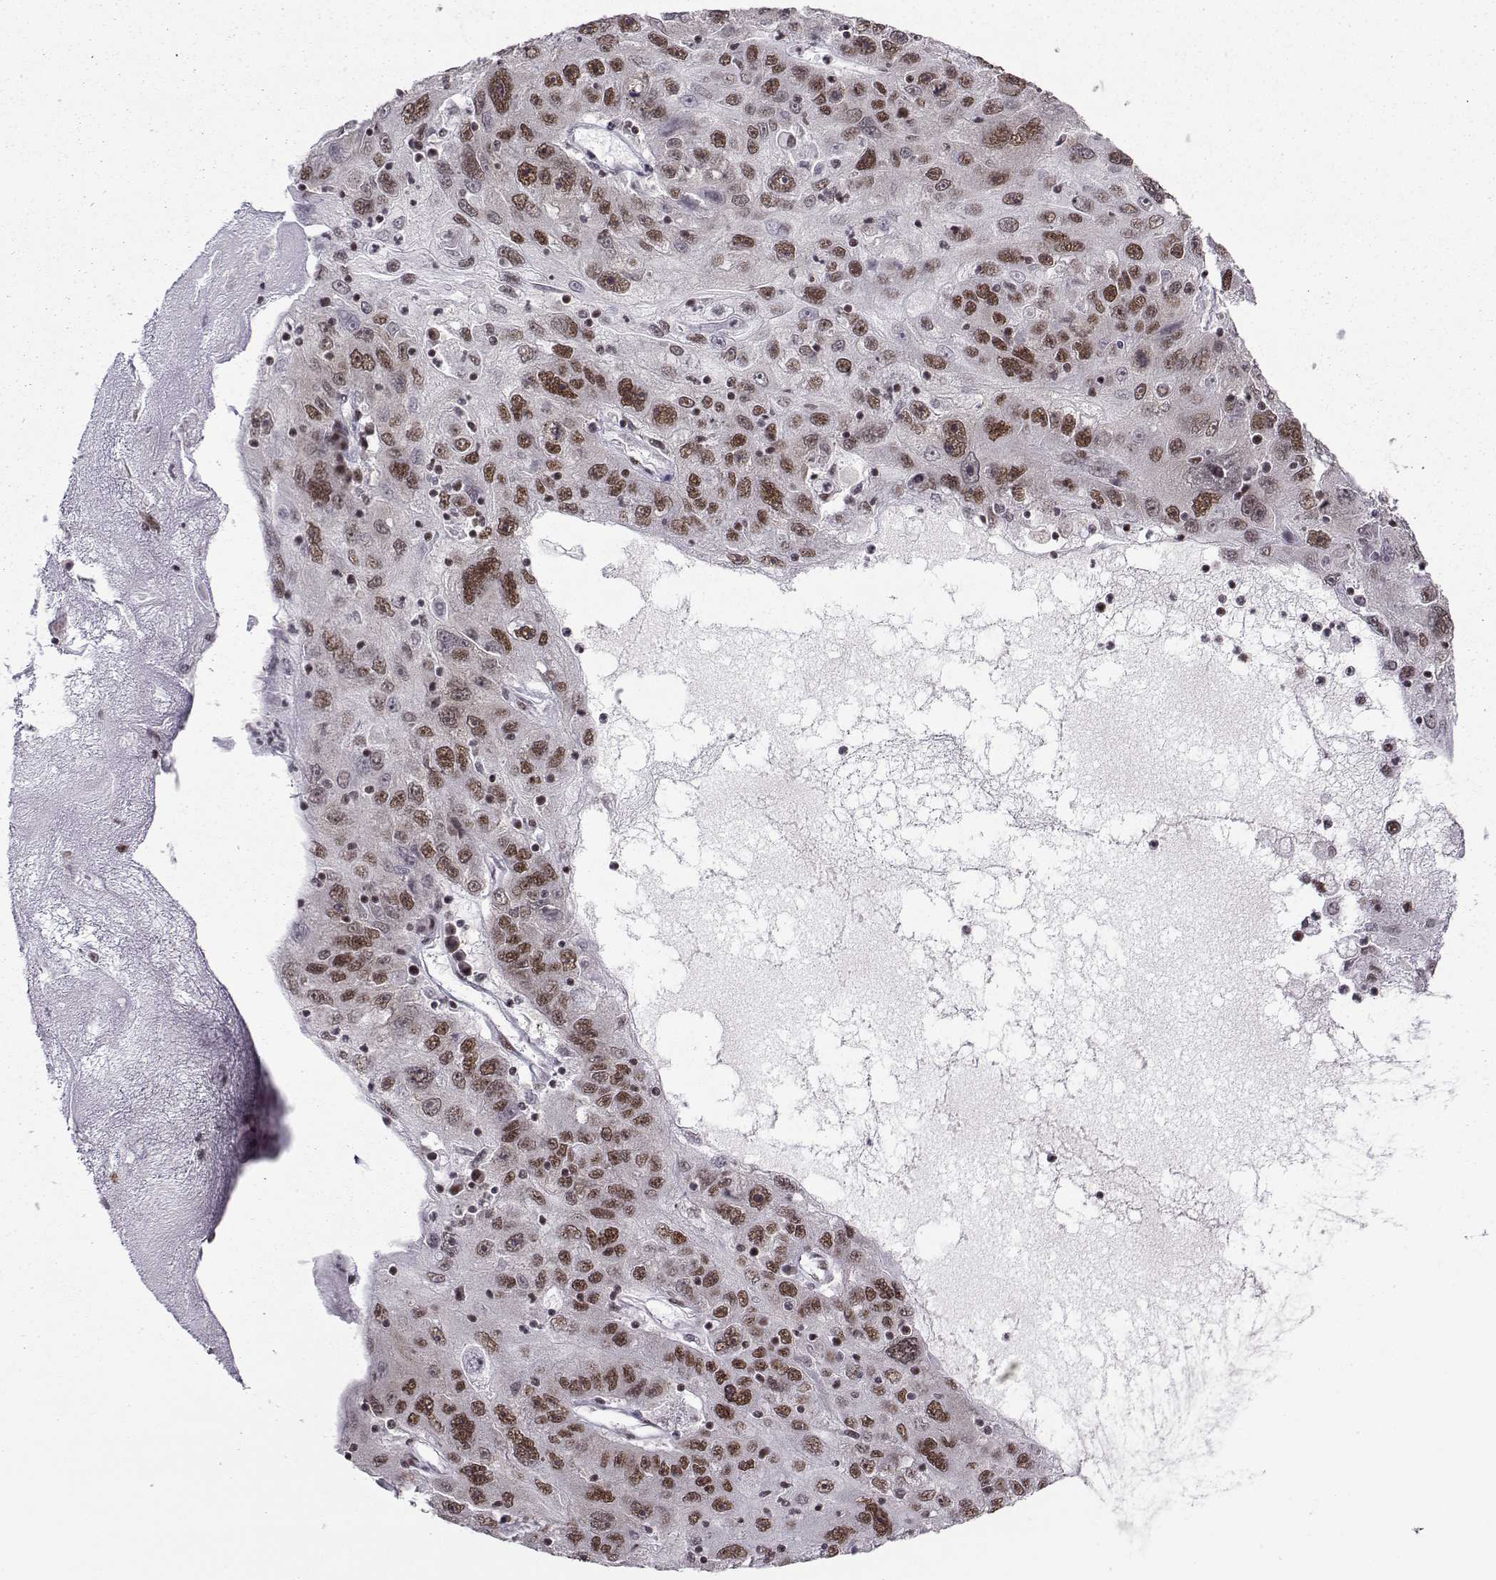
{"staining": {"intensity": "moderate", "quantity": "25%-75%", "location": "nuclear"}, "tissue": "stomach cancer", "cell_type": "Tumor cells", "image_type": "cancer", "snomed": [{"axis": "morphology", "description": "Adenocarcinoma, NOS"}, {"axis": "topography", "description": "Stomach"}], "caption": "Immunohistochemical staining of stomach adenocarcinoma demonstrates medium levels of moderate nuclear expression in approximately 25%-75% of tumor cells.", "gene": "SNRPB2", "patient": {"sex": "male", "age": 56}}